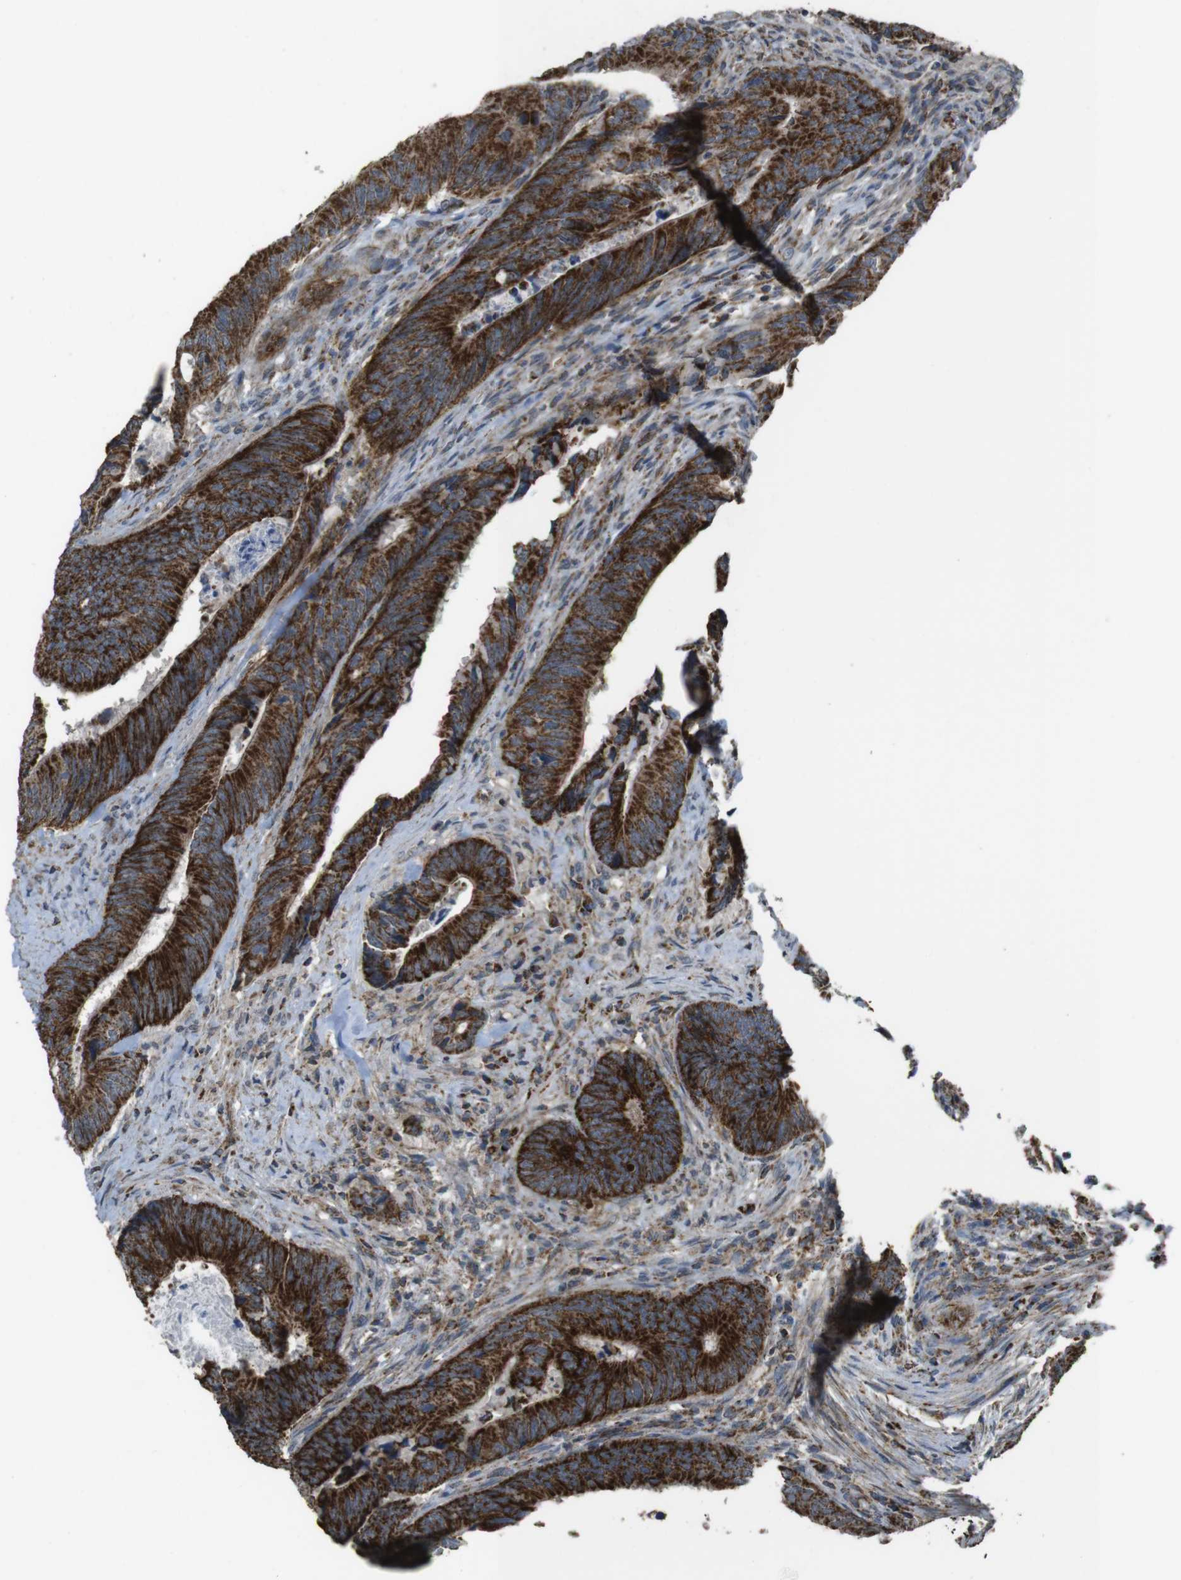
{"staining": {"intensity": "strong", "quantity": ">75%", "location": "cytoplasmic/membranous"}, "tissue": "colorectal cancer", "cell_type": "Tumor cells", "image_type": "cancer", "snomed": [{"axis": "morphology", "description": "Normal tissue, NOS"}, {"axis": "morphology", "description": "Adenocarcinoma, NOS"}, {"axis": "topography", "description": "Colon"}], "caption": "This photomicrograph reveals colorectal adenocarcinoma stained with immunohistochemistry (IHC) to label a protein in brown. The cytoplasmic/membranous of tumor cells show strong positivity for the protein. Nuclei are counter-stained blue.", "gene": "CALHM2", "patient": {"sex": "male", "age": 56}}